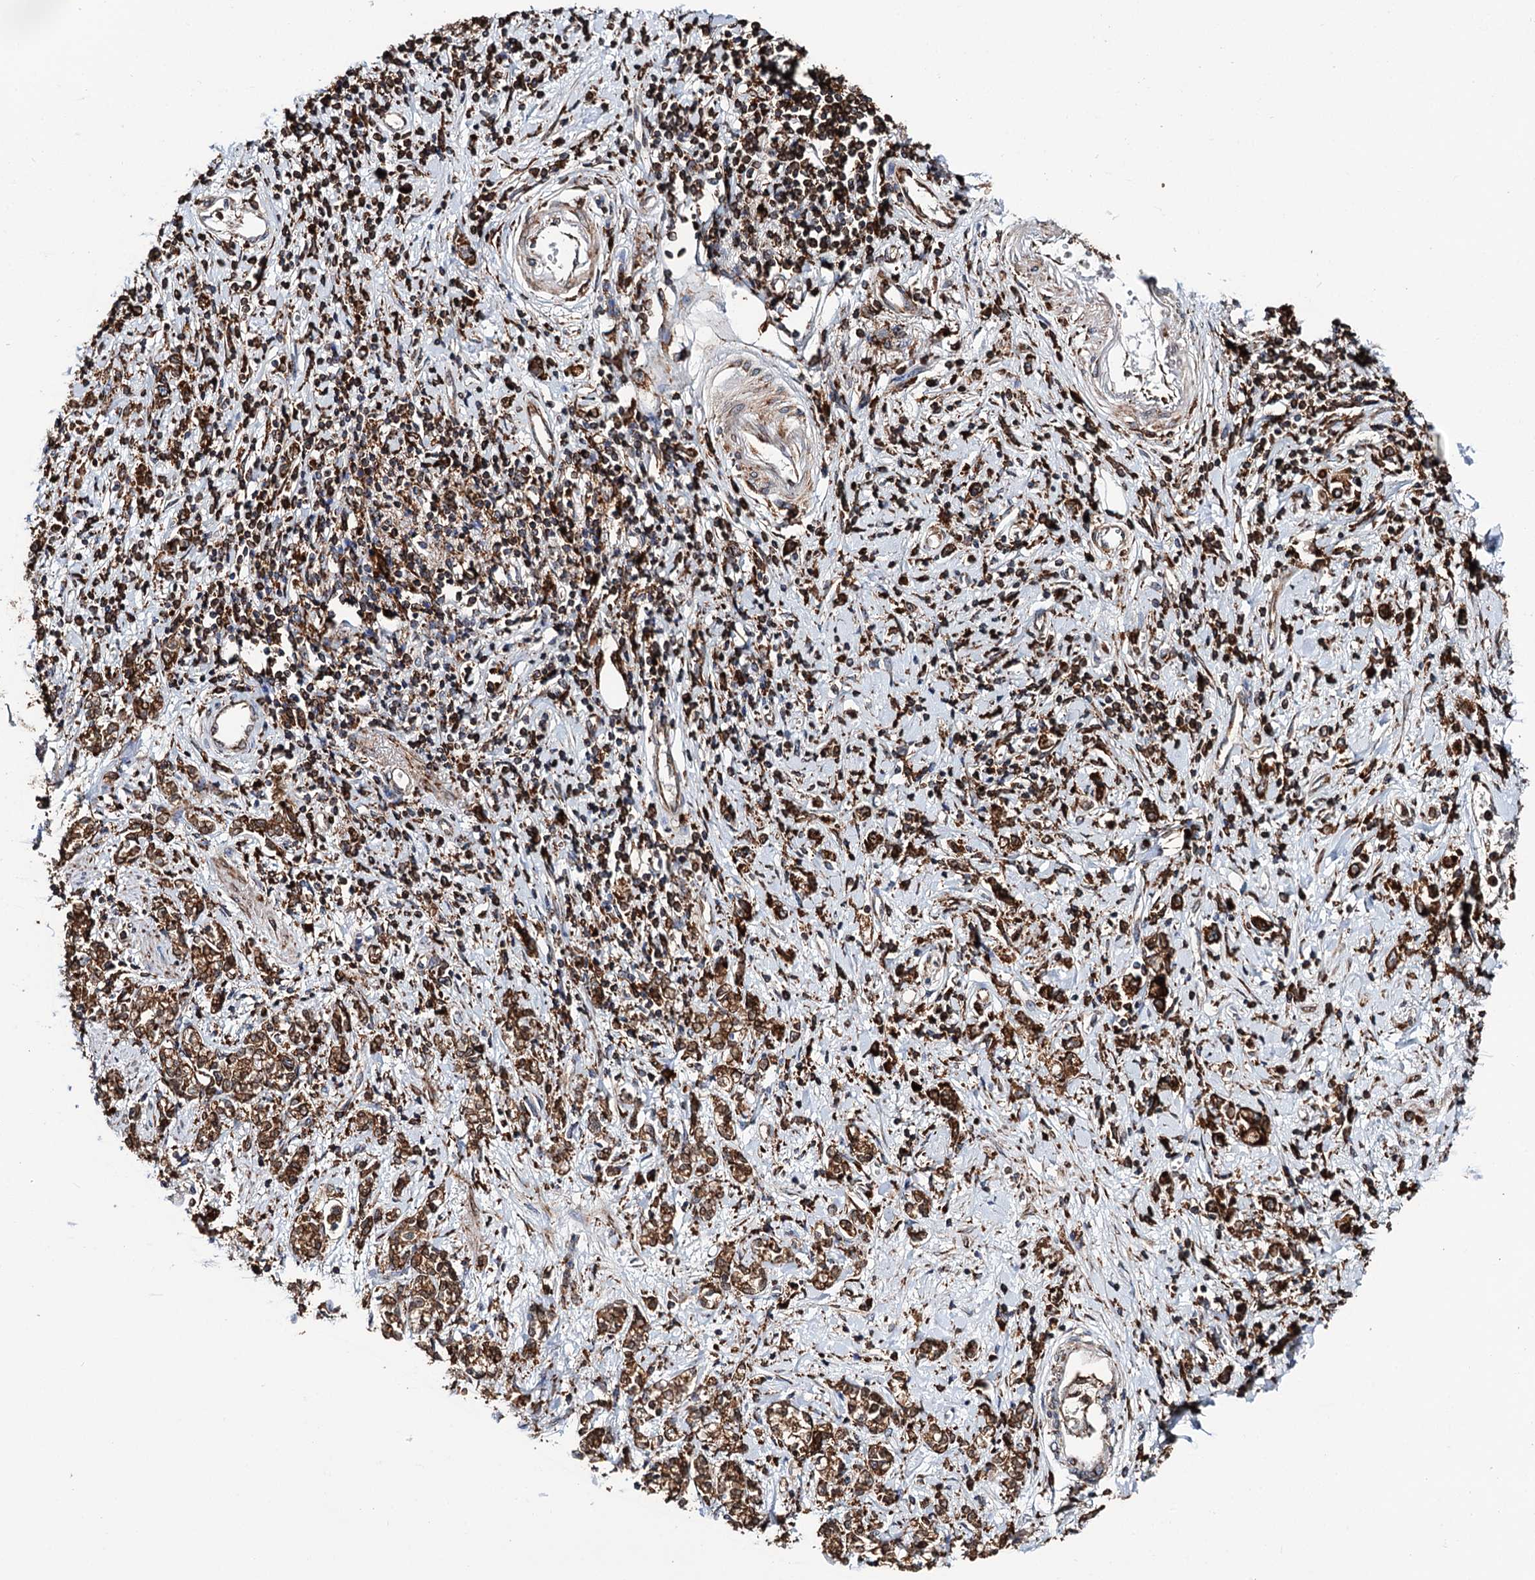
{"staining": {"intensity": "strong", "quantity": ">75%", "location": "cytoplasmic/membranous"}, "tissue": "stomach cancer", "cell_type": "Tumor cells", "image_type": "cancer", "snomed": [{"axis": "morphology", "description": "Adenocarcinoma, NOS"}, {"axis": "topography", "description": "Stomach"}], "caption": "Immunohistochemistry (DAB (3,3'-diaminobenzidine)) staining of human stomach adenocarcinoma exhibits strong cytoplasmic/membranous protein positivity in approximately >75% of tumor cells.", "gene": "ERP29", "patient": {"sex": "female", "age": 76}}